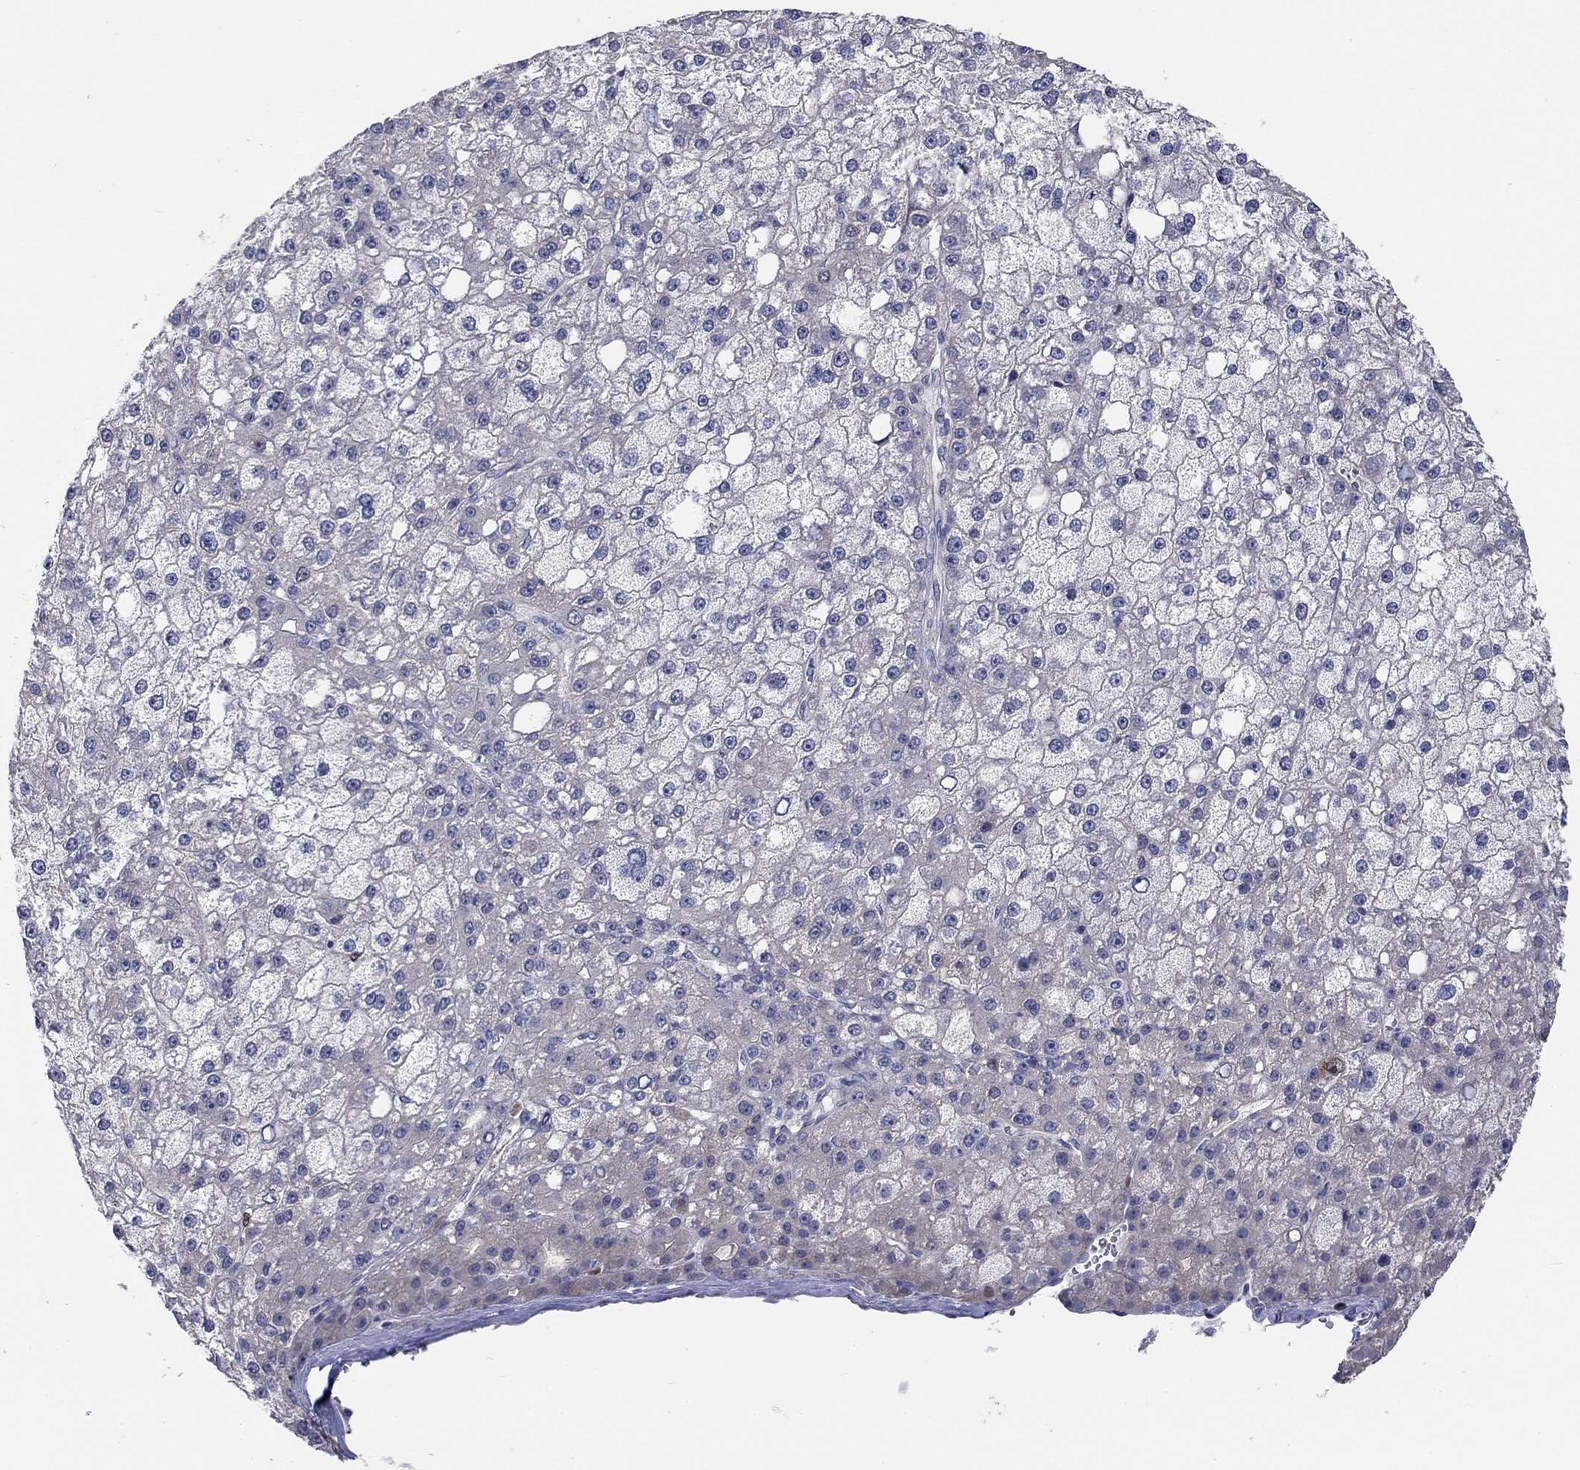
{"staining": {"intensity": "negative", "quantity": "none", "location": "none"}, "tissue": "liver cancer", "cell_type": "Tumor cells", "image_type": "cancer", "snomed": [{"axis": "morphology", "description": "Carcinoma, Hepatocellular, NOS"}, {"axis": "topography", "description": "Liver"}], "caption": "Immunohistochemistry histopathology image of human liver cancer stained for a protein (brown), which shows no expression in tumor cells. (DAB immunohistochemistry, high magnification).", "gene": "PRC1", "patient": {"sex": "male", "age": 67}}